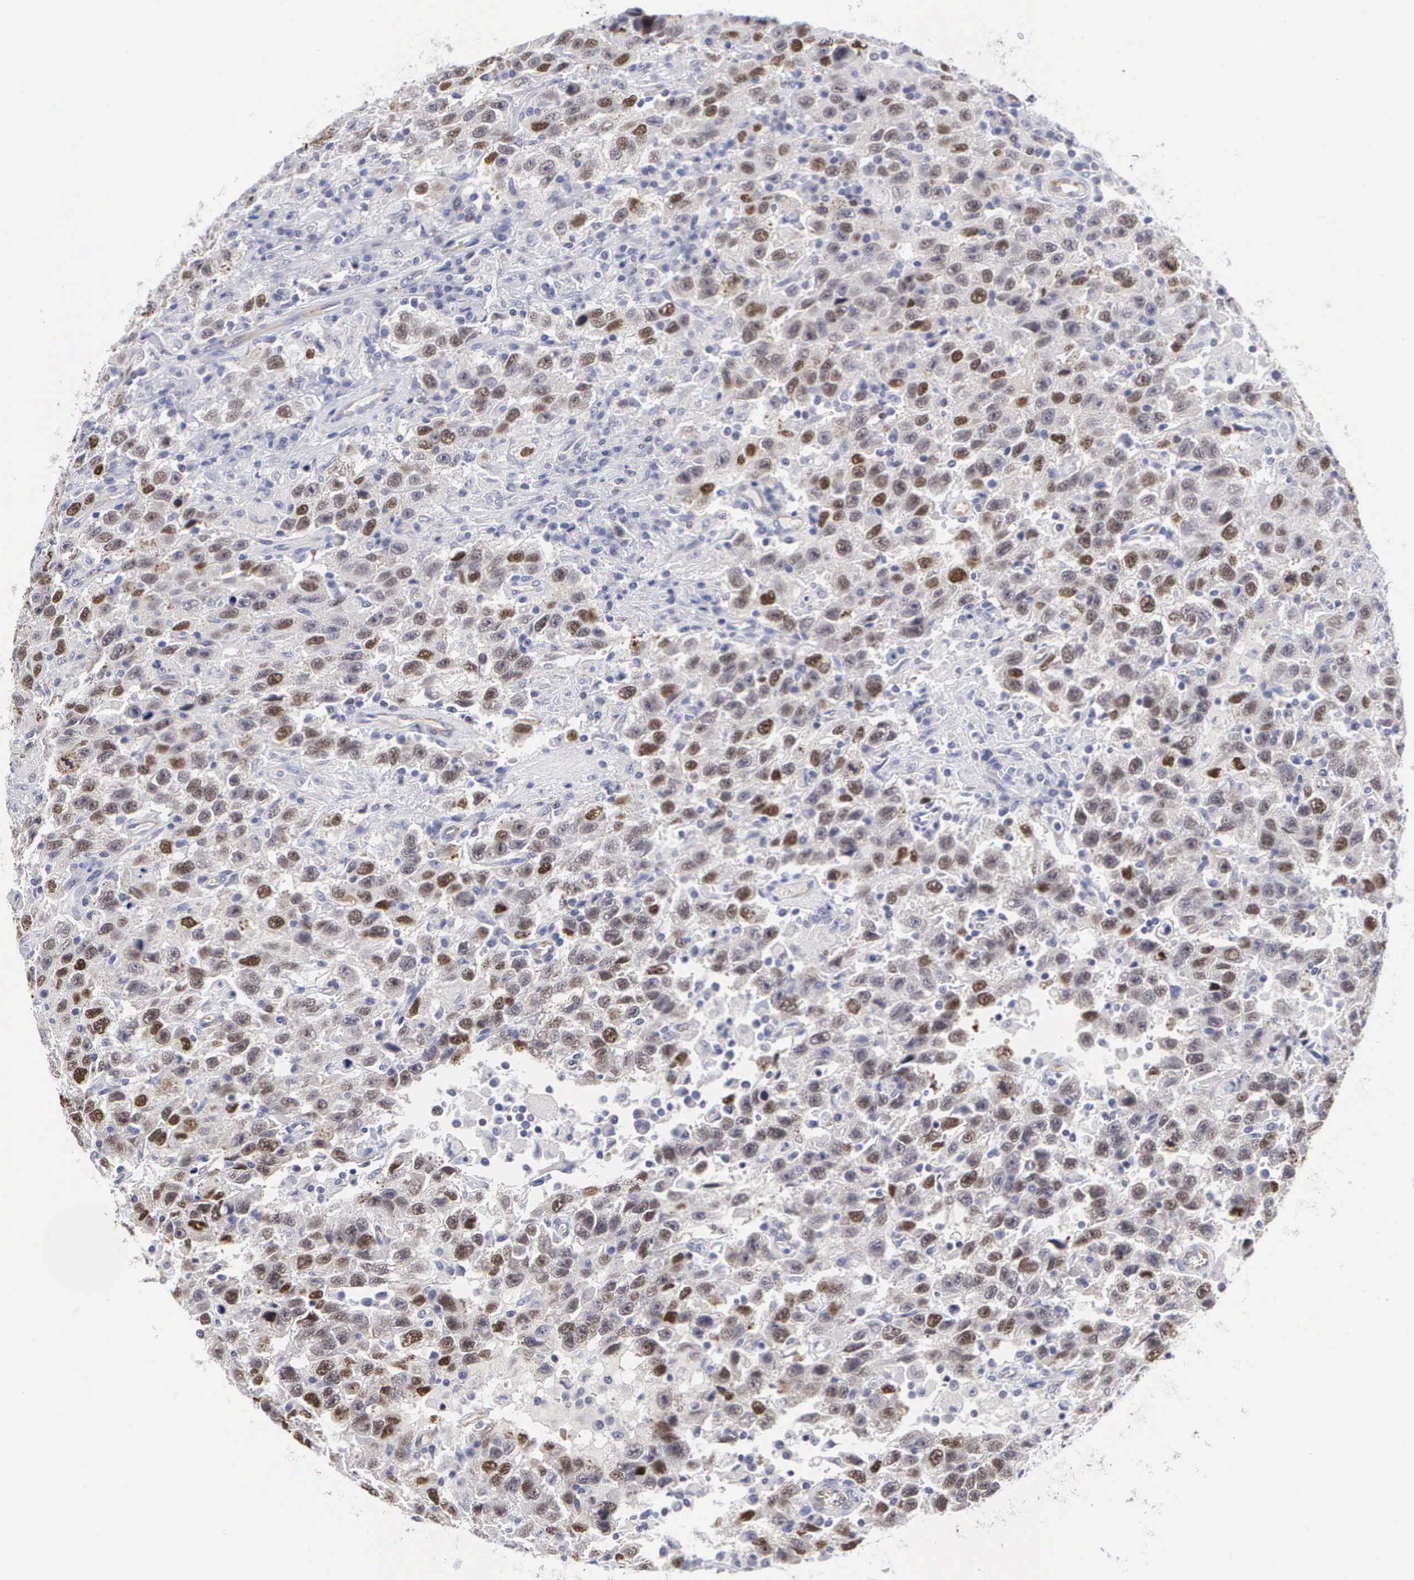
{"staining": {"intensity": "moderate", "quantity": "25%-75%", "location": "cytoplasmic/membranous,nuclear"}, "tissue": "testis cancer", "cell_type": "Tumor cells", "image_type": "cancer", "snomed": [{"axis": "morphology", "description": "Seminoma, NOS"}, {"axis": "topography", "description": "Testis"}], "caption": "DAB immunohistochemical staining of testis seminoma displays moderate cytoplasmic/membranous and nuclear protein positivity in approximately 25%-75% of tumor cells.", "gene": "MAST4", "patient": {"sex": "male", "age": 41}}